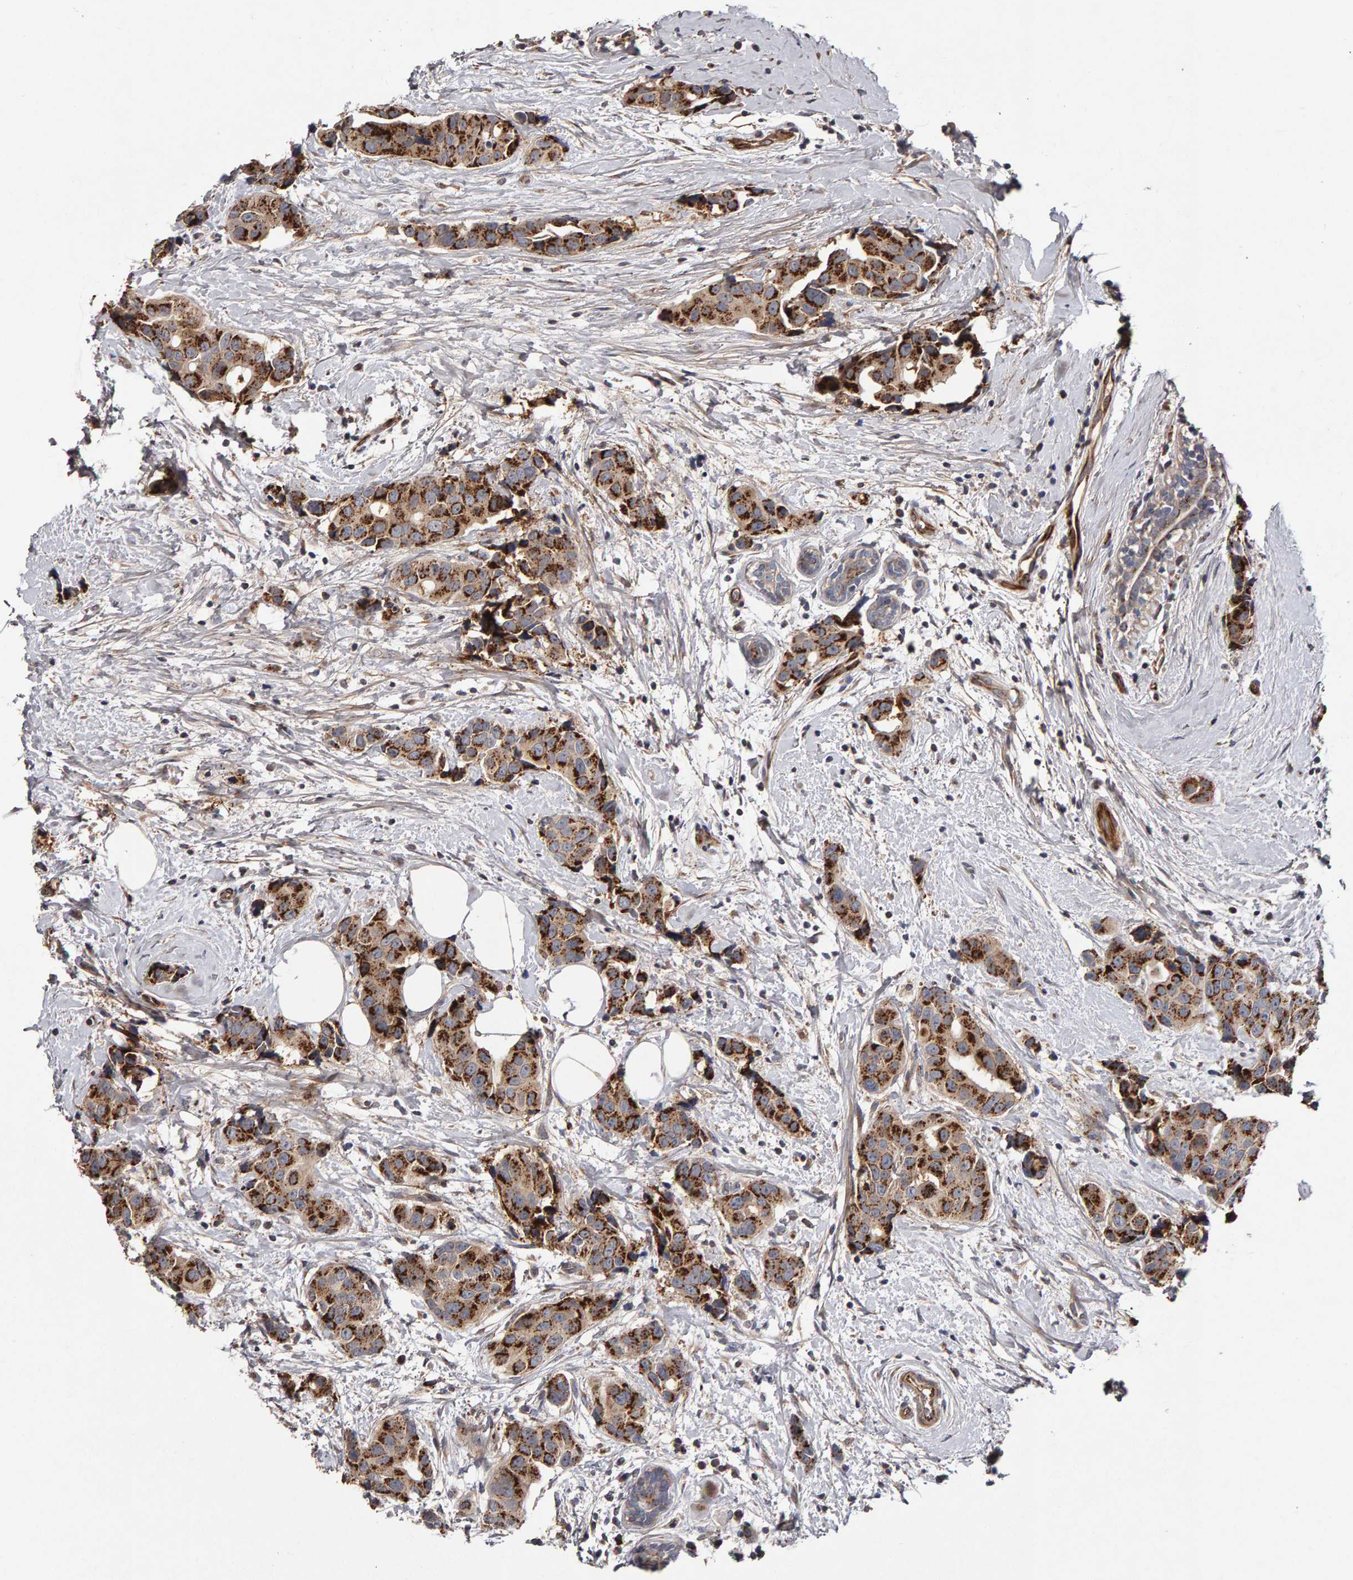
{"staining": {"intensity": "strong", "quantity": ">75%", "location": "cytoplasmic/membranous"}, "tissue": "breast cancer", "cell_type": "Tumor cells", "image_type": "cancer", "snomed": [{"axis": "morphology", "description": "Normal tissue, NOS"}, {"axis": "morphology", "description": "Duct carcinoma"}, {"axis": "topography", "description": "Breast"}], "caption": "IHC photomicrograph of neoplastic tissue: breast cancer (invasive ductal carcinoma) stained using IHC displays high levels of strong protein expression localized specifically in the cytoplasmic/membranous of tumor cells, appearing as a cytoplasmic/membranous brown color.", "gene": "CANT1", "patient": {"sex": "female", "age": 39}}